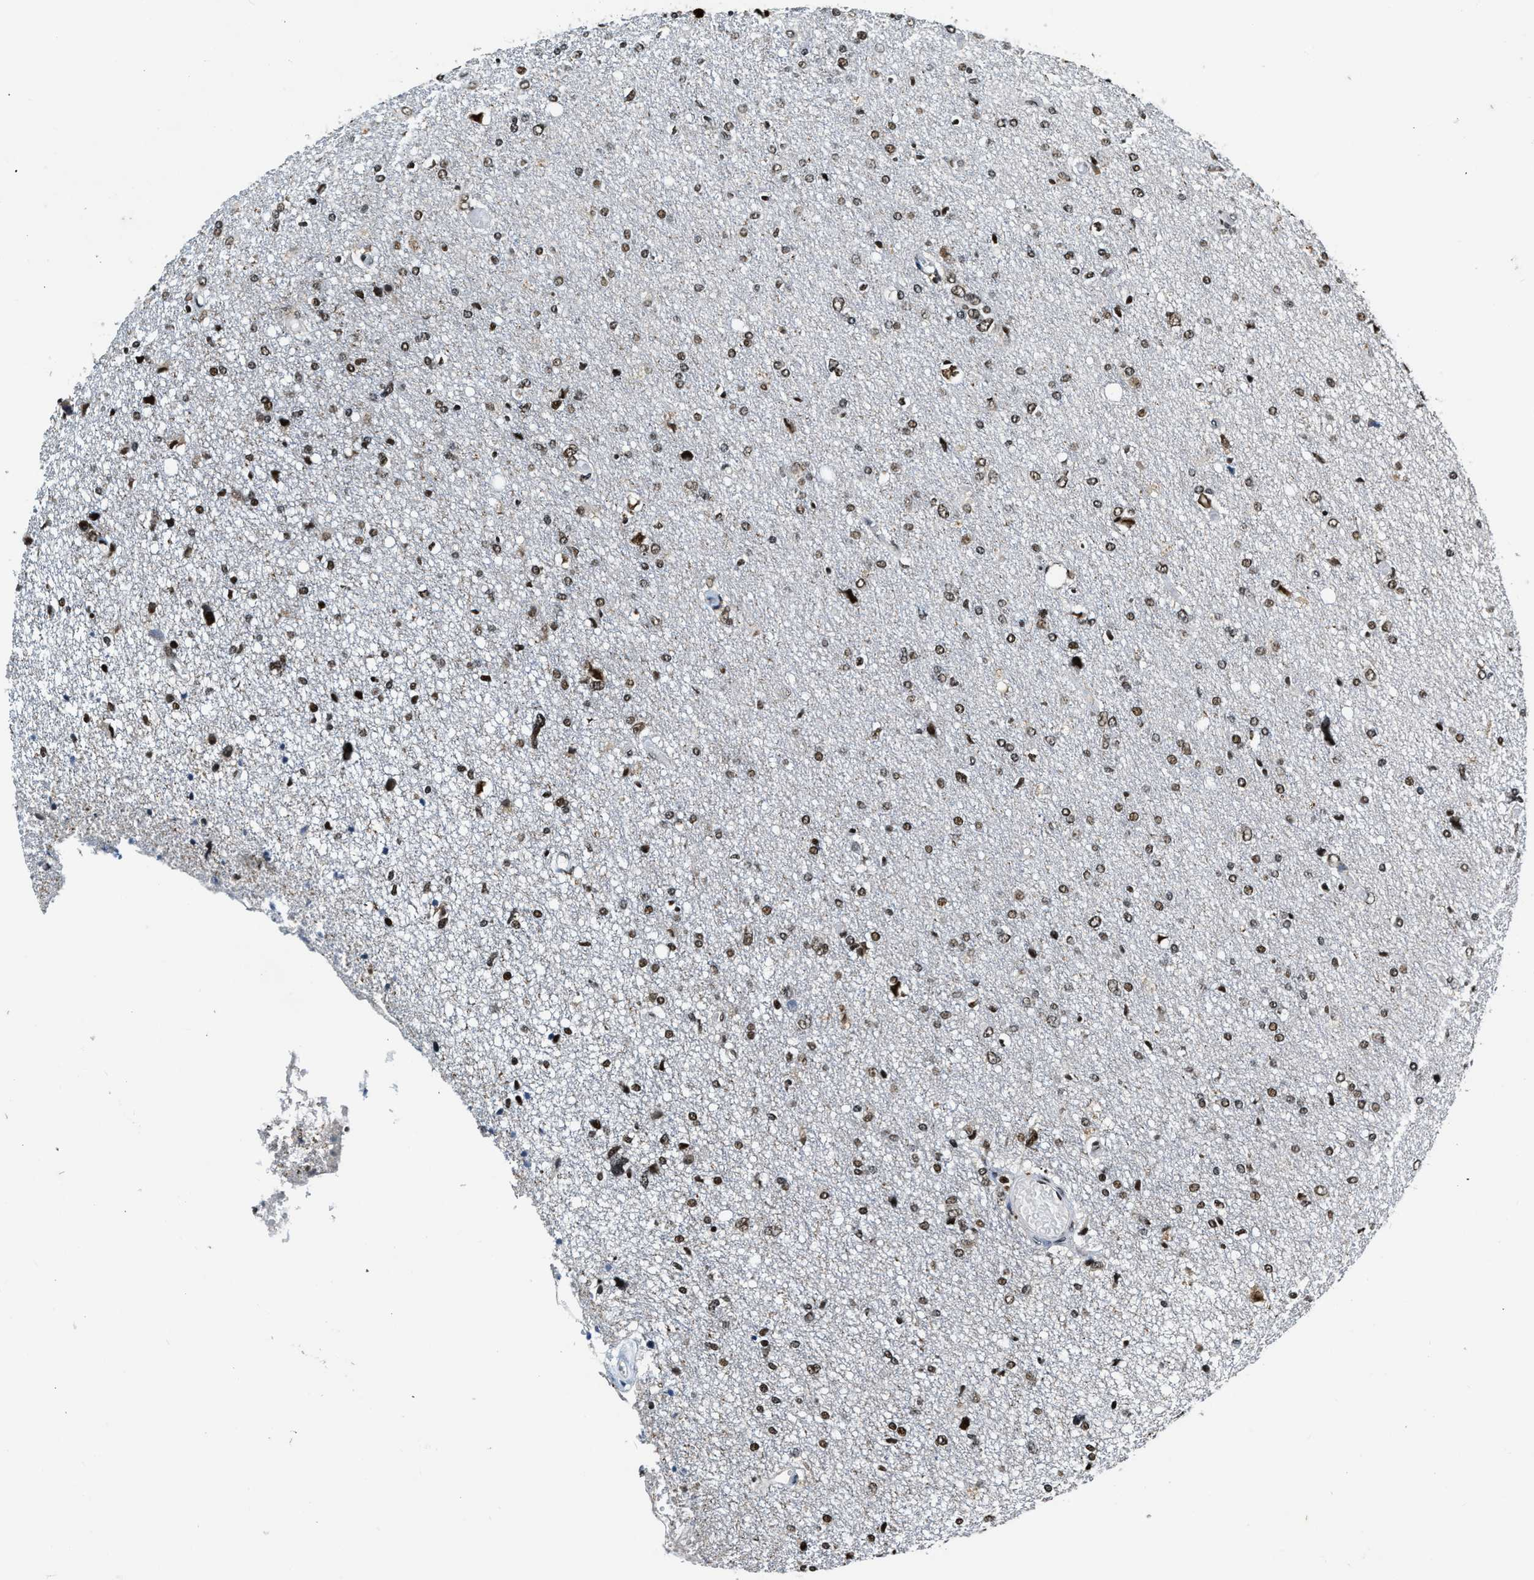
{"staining": {"intensity": "weak", "quantity": ">75%", "location": "nuclear"}, "tissue": "glioma", "cell_type": "Tumor cells", "image_type": "cancer", "snomed": [{"axis": "morphology", "description": "Glioma, malignant, High grade"}, {"axis": "topography", "description": "Brain"}], "caption": "DAB (3,3'-diaminobenzidine) immunohistochemical staining of human glioma displays weak nuclear protein expression in about >75% of tumor cells. (Stains: DAB (3,3'-diaminobenzidine) in brown, nuclei in blue, Microscopy: brightfield microscopy at high magnification).", "gene": "CCNE1", "patient": {"sex": "female", "age": 59}}